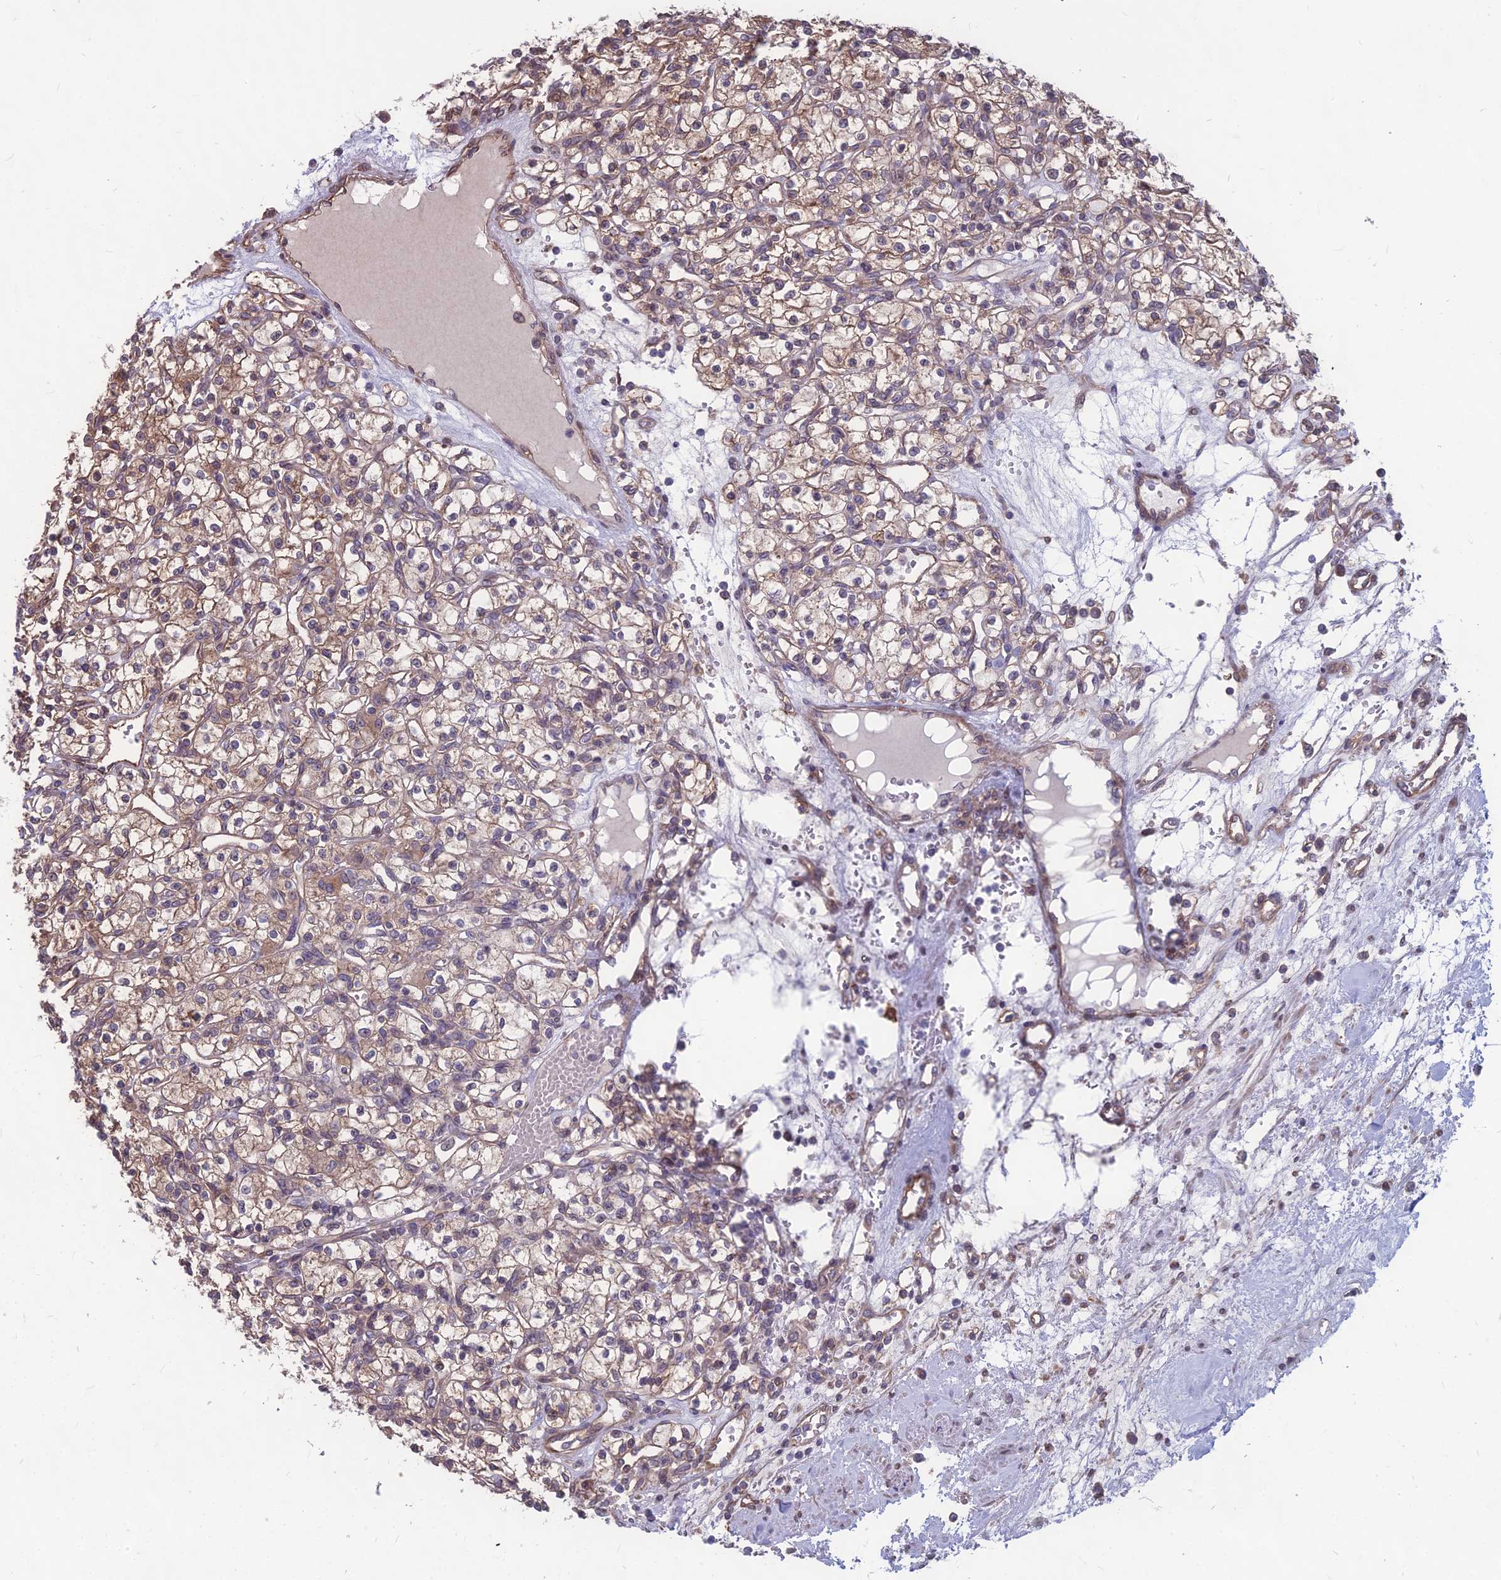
{"staining": {"intensity": "moderate", "quantity": "<25%", "location": "cytoplasmic/membranous"}, "tissue": "renal cancer", "cell_type": "Tumor cells", "image_type": "cancer", "snomed": [{"axis": "morphology", "description": "Adenocarcinoma, NOS"}, {"axis": "topography", "description": "Kidney"}], "caption": "This is a photomicrograph of immunohistochemistry staining of renal cancer (adenocarcinoma), which shows moderate positivity in the cytoplasmic/membranous of tumor cells.", "gene": "LSM6", "patient": {"sex": "female", "age": 59}}